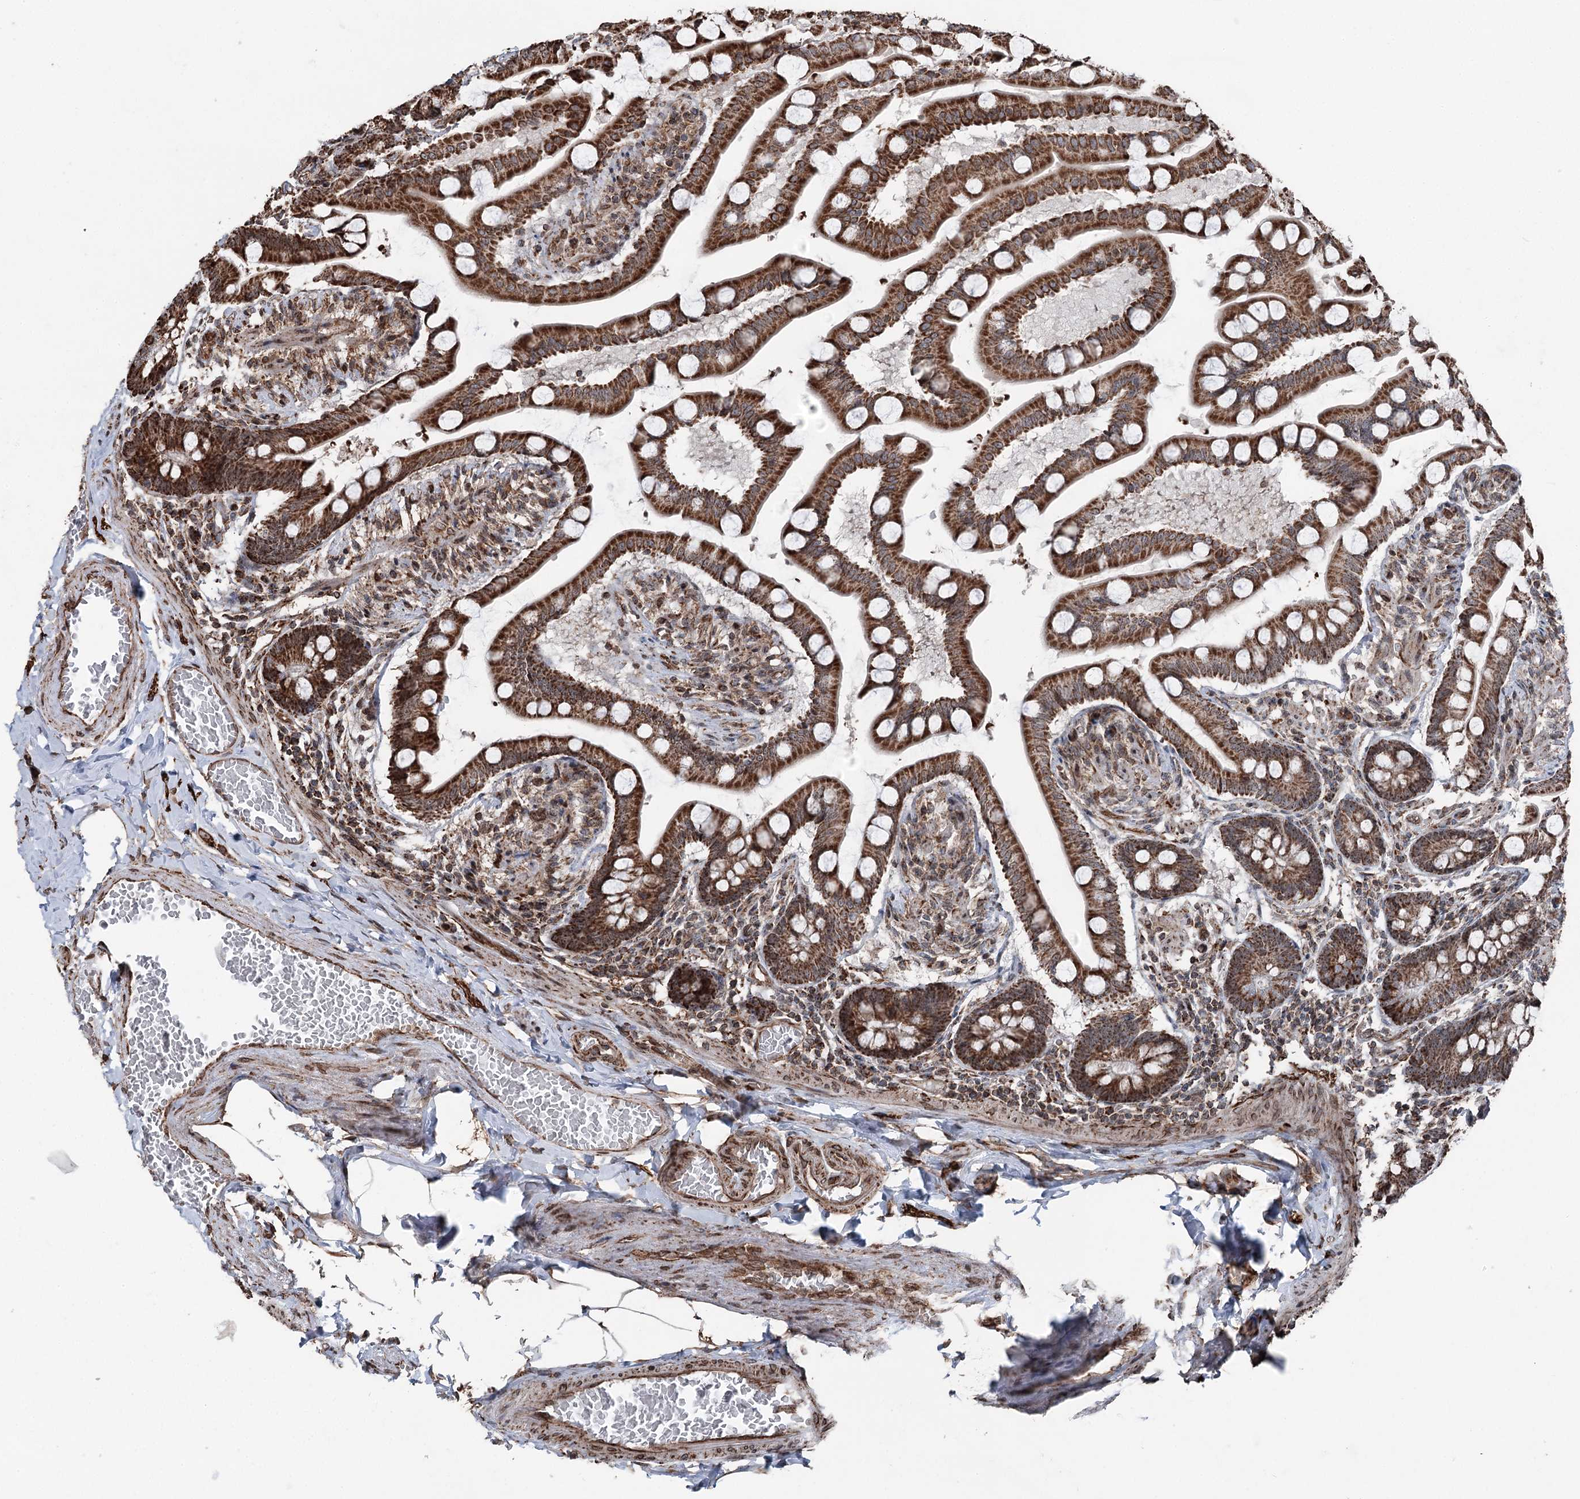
{"staining": {"intensity": "strong", "quantity": ">75%", "location": "cytoplasmic/membranous"}, "tissue": "small intestine", "cell_type": "Glandular cells", "image_type": "normal", "snomed": [{"axis": "morphology", "description": "Normal tissue, NOS"}, {"axis": "topography", "description": "Small intestine"}], "caption": "This is a micrograph of immunohistochemistry (IHC) staining of normal small intestine, which shows strong expression in the cytoplasmic/membranous of glandular cells.", "gene": "STEEP1", "patient": {"sex": "male", "age": 41}}